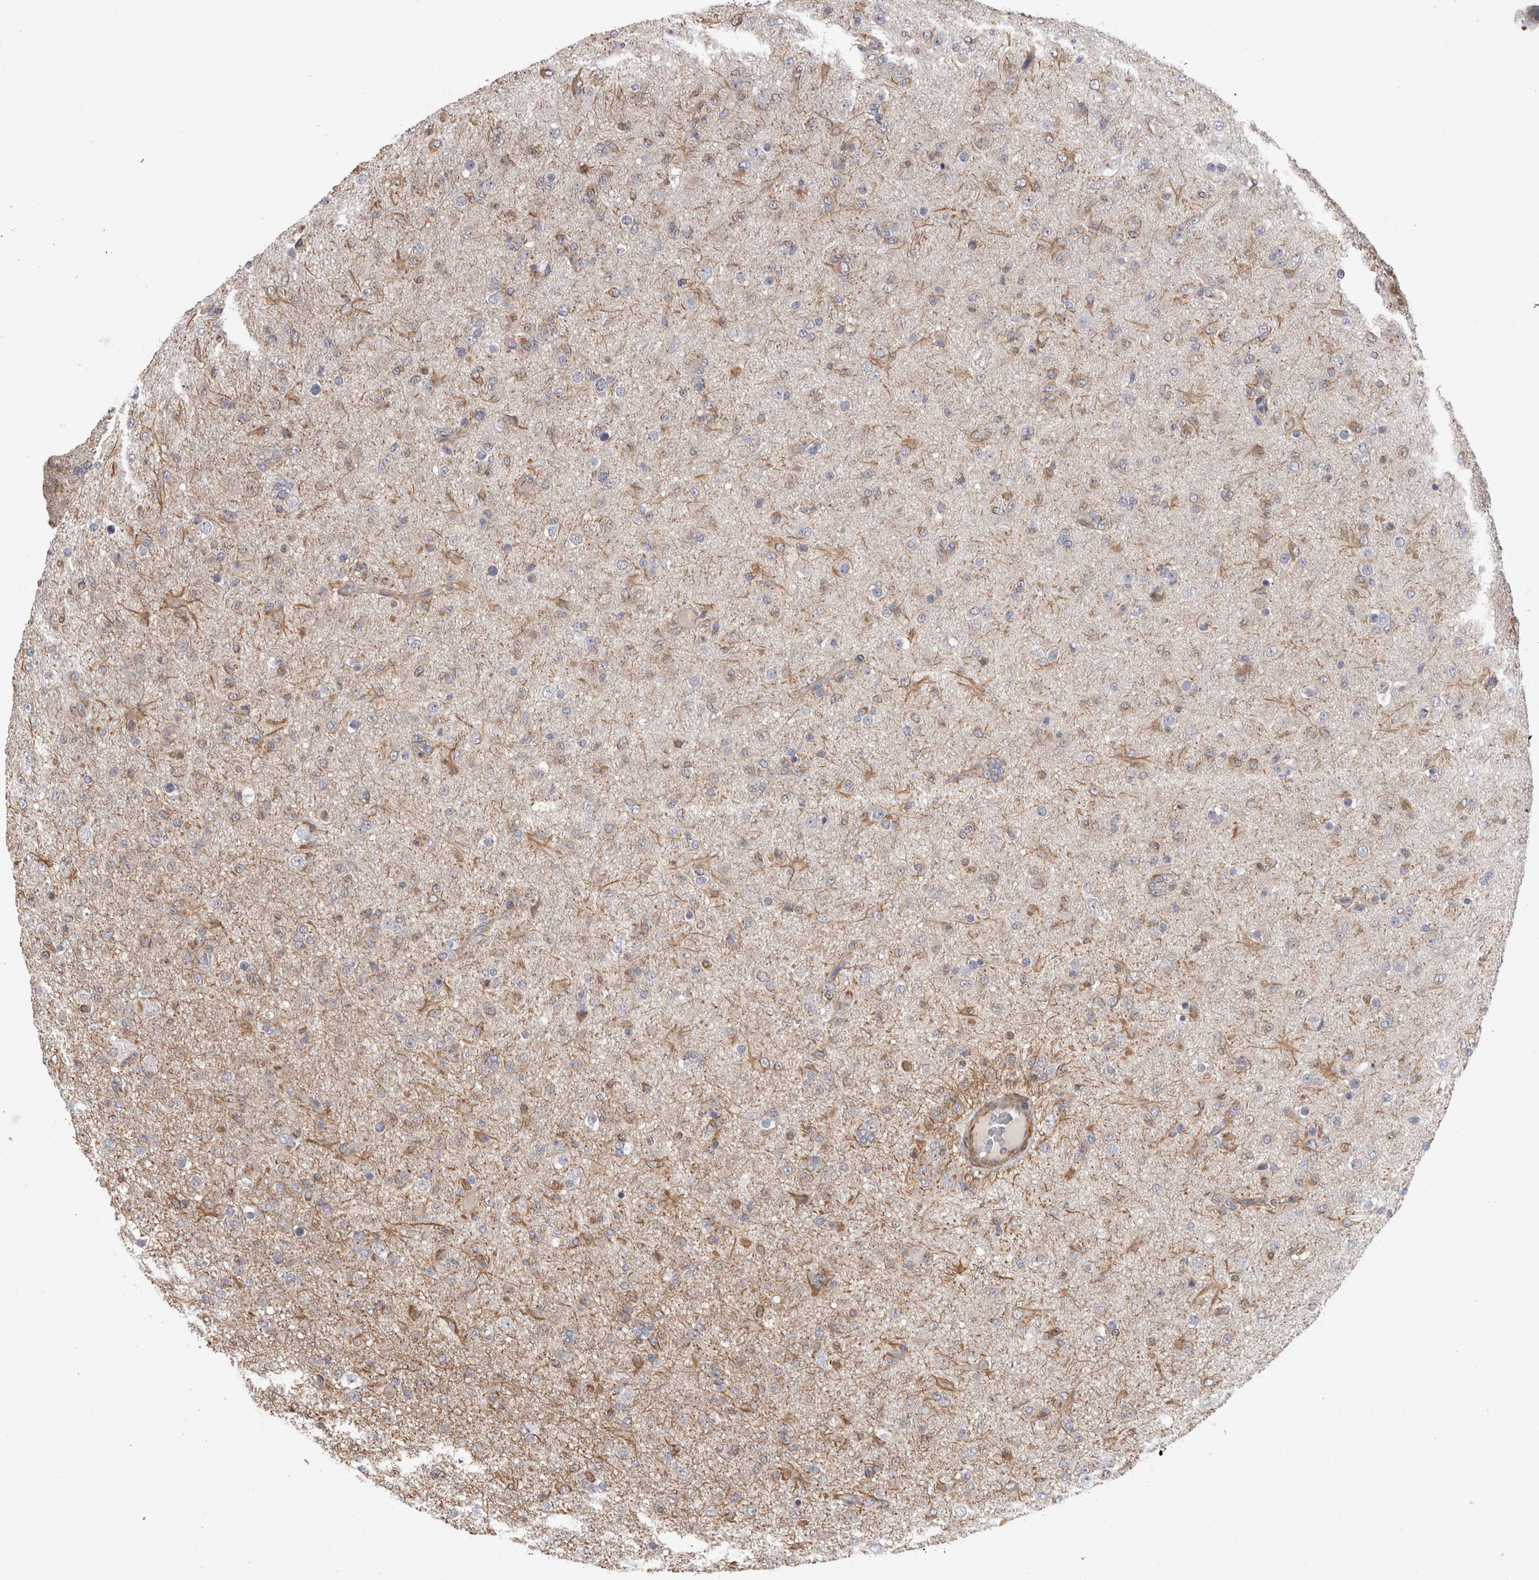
{"staining": {"intensity": "negative", "quantity": "none", "location": "none"}, "tissue": "glioma", "cell_type": "Tumor cells", "image_type": "cancer", "snomed": [{"axis": "morphology", "description": "Glioma, malignant, Low grade"}, {"axis": "topography", "description": "Brain"}], "caption": "Immunohistochemical staining of human malignant glioma (low-grade) demonstrates no significant expression in tumor cells.", "gene": "RMDN1", "patient": {"sex": "male", "age": 65}}